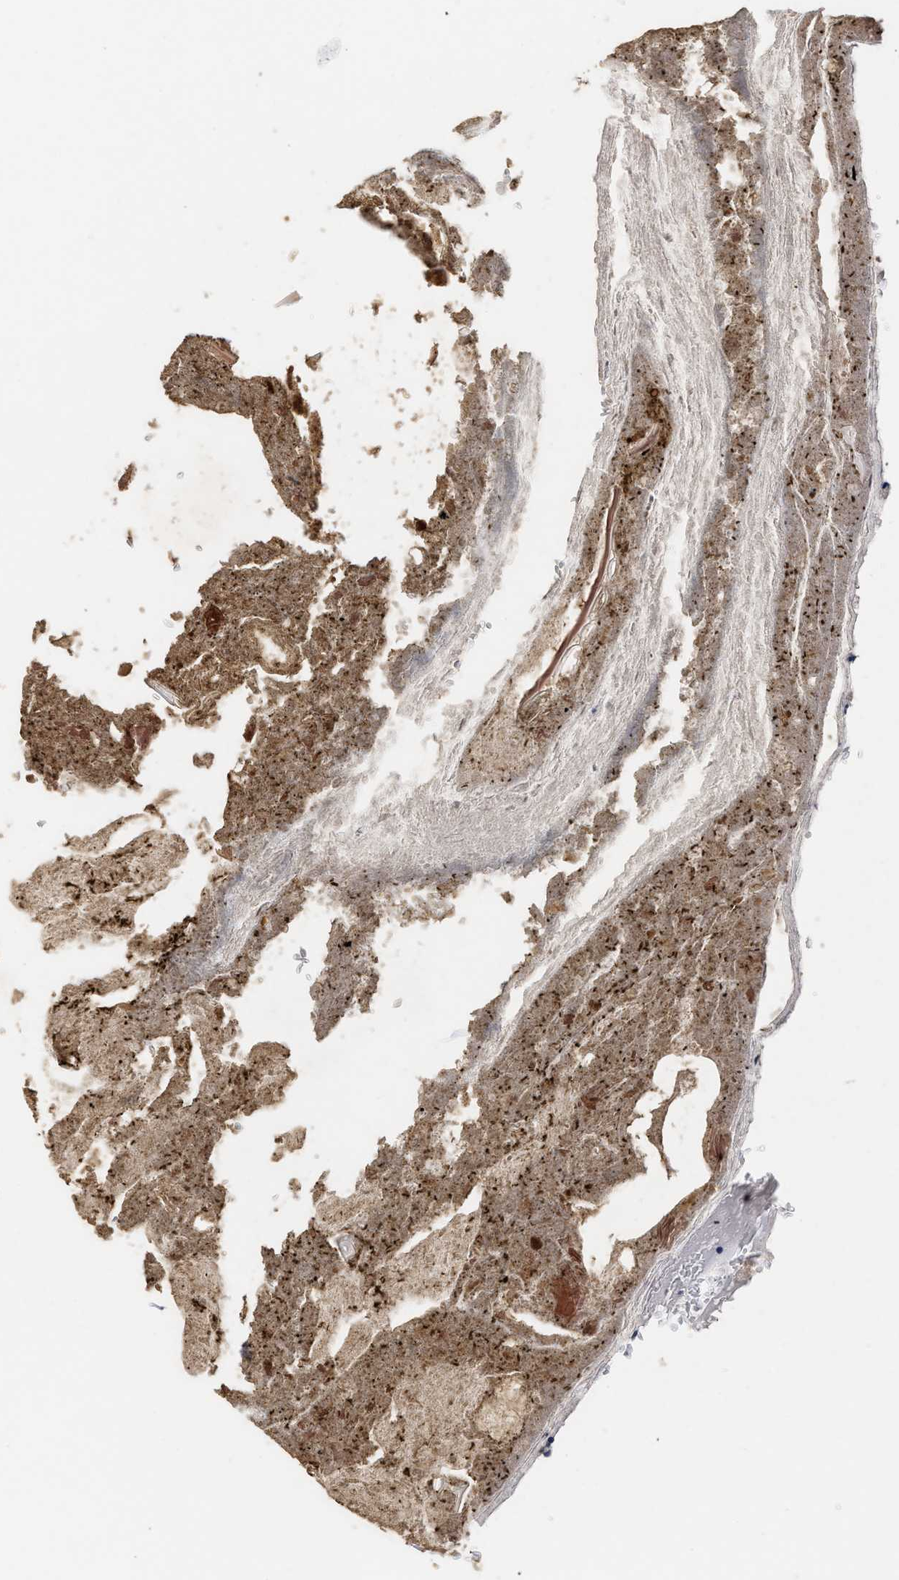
{"staining": {"intensity": "strong", "quantity": "<25%", "location": "cytoplasmic/membranous"}, "tissue": "appendix", "cell_type": "Glandular cells", "image_type": "normal", "snomed": [{"axis": "morphology", "description": "Normal tissue, NOS"}, {"axis": "topography", "description": "Appendix"}], "caption": "Appendix stained for a protein shows strong cytoplasmic/membranous positivity in glandular cells. (DAB = brown stain, brightfield microscopy at high magnification).", "gene": "HIF1A", "patient": {"sex": "female", "age": 10}}